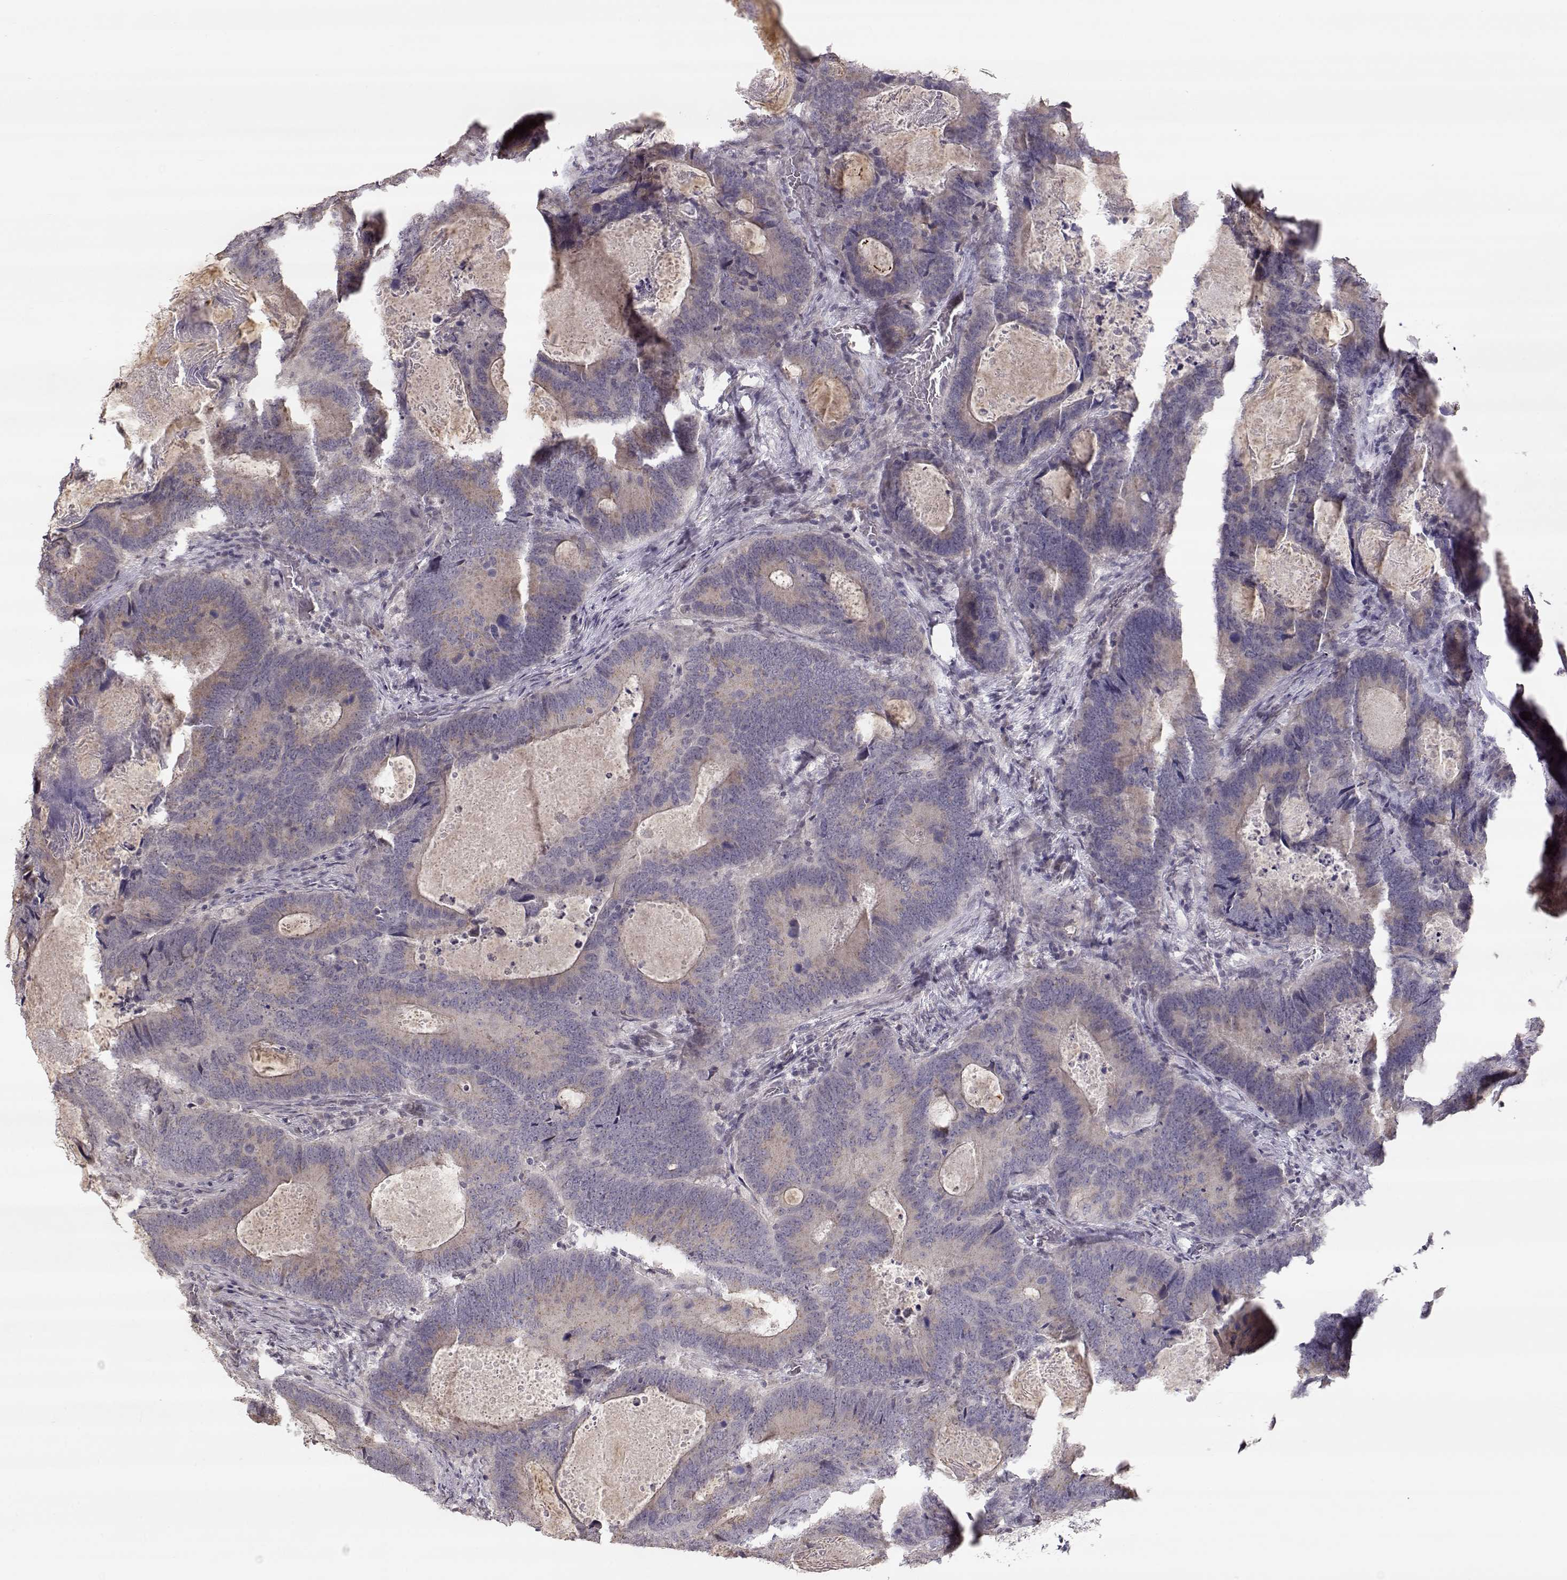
{"staining": {"intensity": "weak", "quantity": "<25%", "location": "cytoplasmic/membranous"}, "tissue": "colorectal cancer", "cell_type": "Tumor cells", "image_type": "cancer", "snomed": [{"axis": "morphology", "description": "Adenocarcinoma, NOS"}, {"axis": "topography", "description": "Colon"}], "caption": "Human colorectal cancer (adenocarcinoma) stained for a protein using IHC displays no positivity in tumor cells.", "gene": "PNMT", "patient": {"sex": "female", "age": 82}}